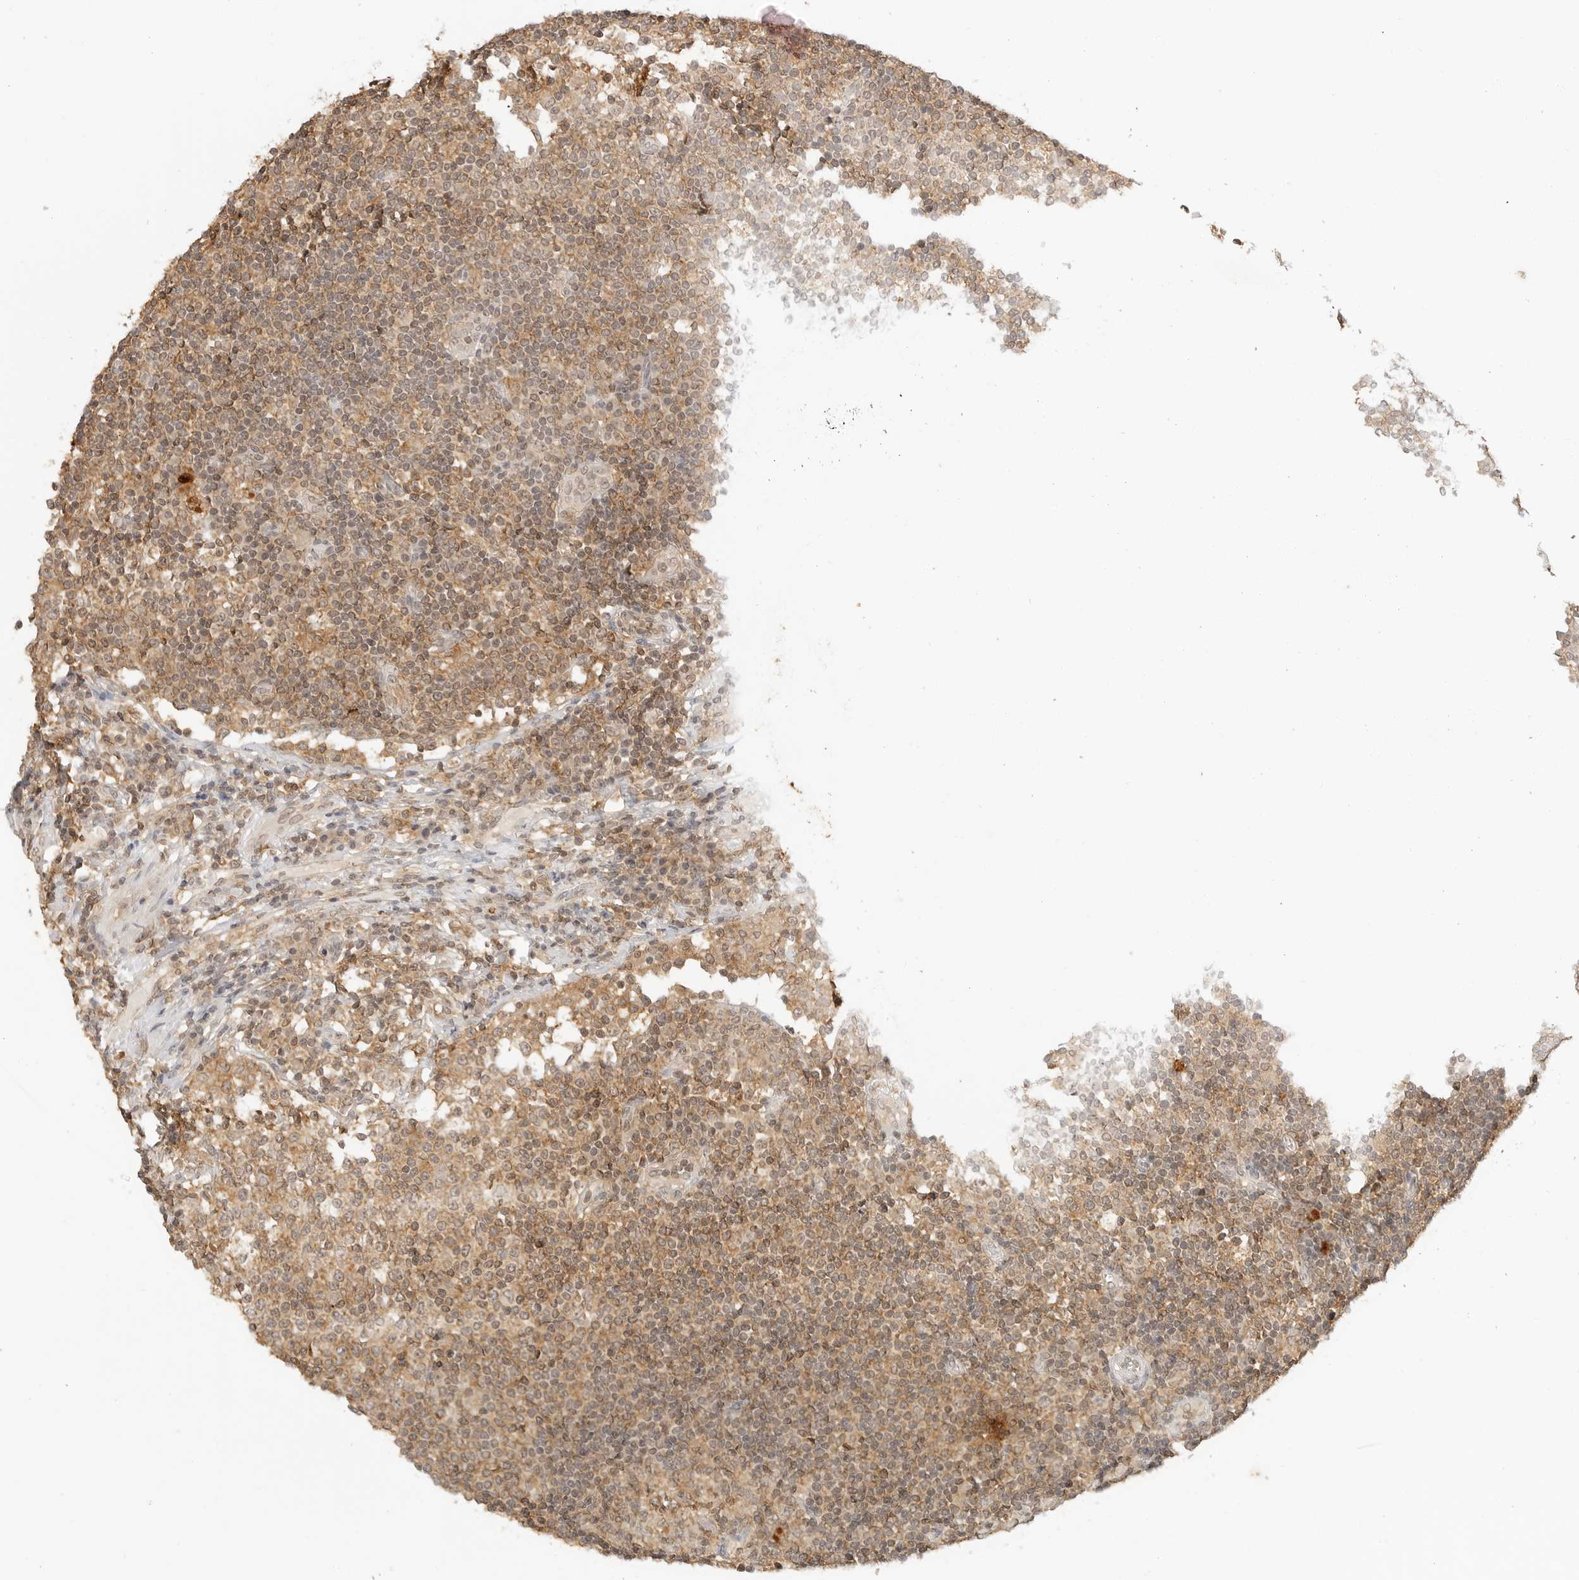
{"staining": {"intensity": "moderate", "quantity": ">75%", "location": "cytoplasmic/membranous"}, "tissue": "lymph node", "cell_type": "Germinal center cells", "image_type": "normal", "snomed": [{"axis": "morphology", "description": "Normal tissue, NOS"}, {"axis": "topography", "description": "Lymph node"}], "caption": "Immunohistochemical staining of unremarkable human lymph node reveals medium levels of moderate cytoplasmic/membranous staining in approximately >75% of germinal center cells.", "gene": "EPHA1", "patient": {"sex": "female", "age": 53}}